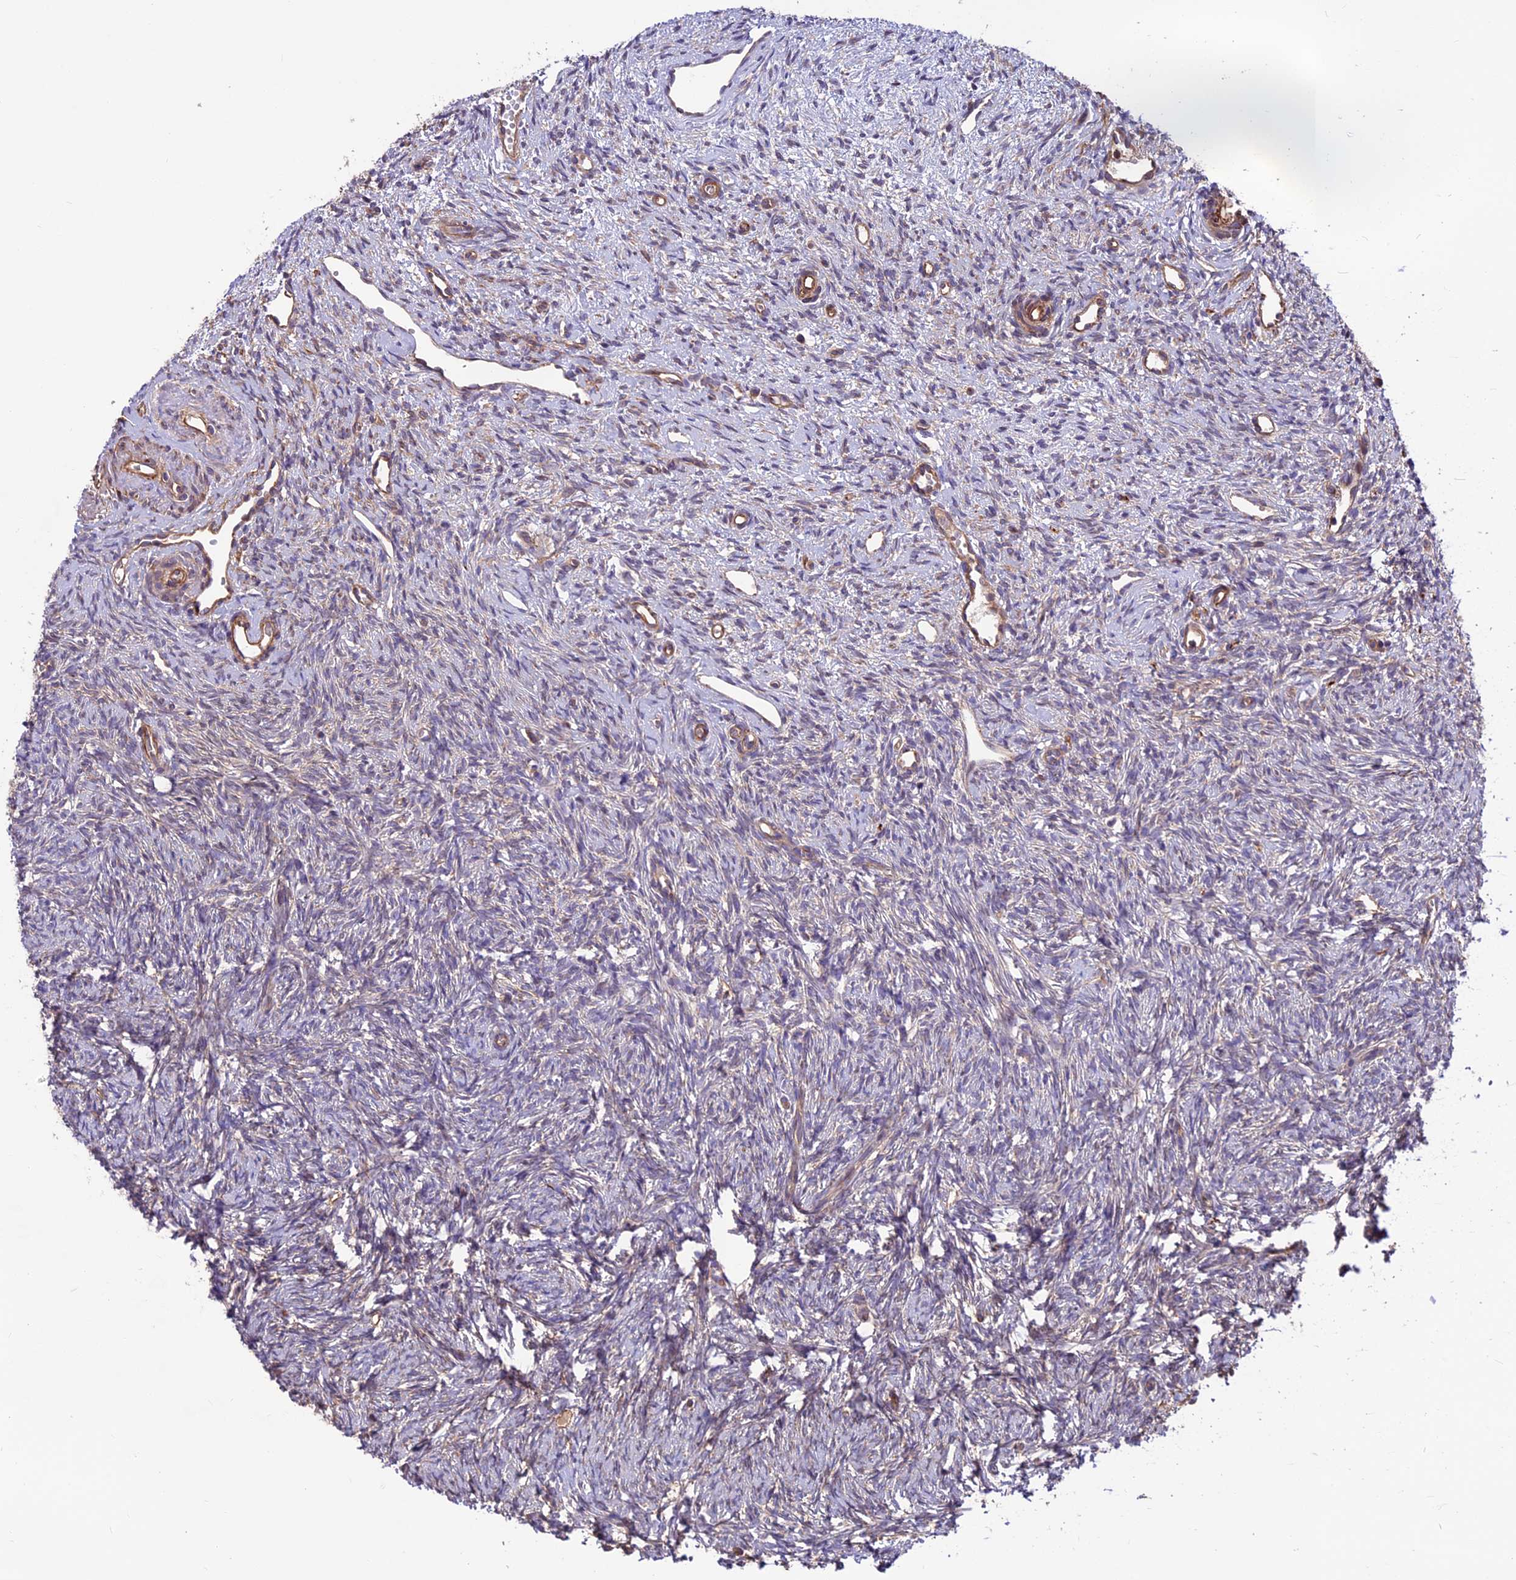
{"staining": {"intensity": "weak", "quantity": ">75%", "location": "cytoplasmic/membranous"}, "tissue": "ovary", "cell_type": "Follicle cells", "image_type": "normal", "snomed": [{"axis": "morphology", "description": "Normal tissue, NOS"}, {"axis": "topography", "description": "Ovary"}], "caption": "Human ovary stained for a protein (brown) exhibits weak cytoplasmic/membranous positive staining in approximately >75% of follicle cells.", "gene": "ANO3", "patient": {"sex": "female", "age": 51}}